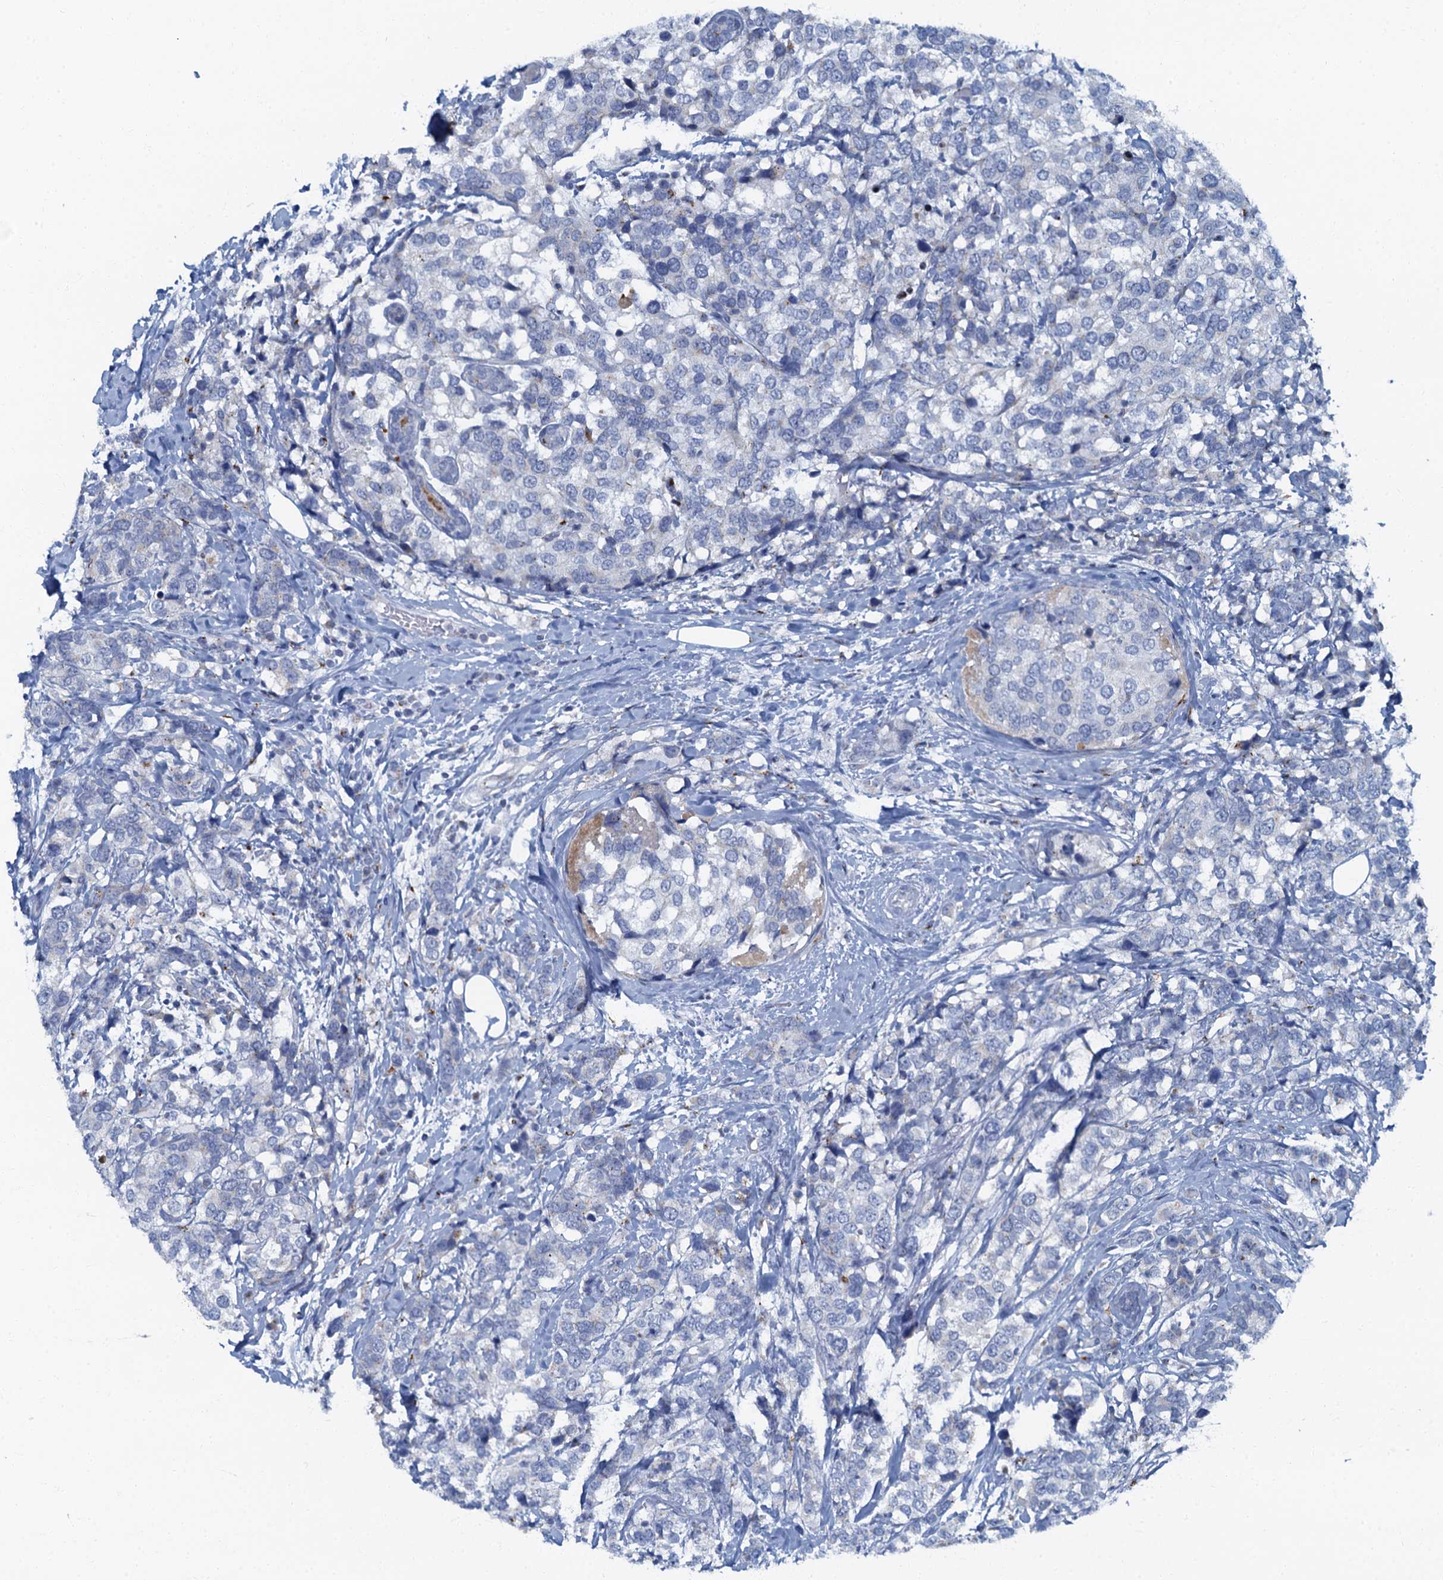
{"staining": {"intensity": "negative", "quantity": "none", "location": "none"}, "tissue": "breast cancer", "cell_type": "Tumor cells", "image_type": "cancer", "snomed": [{"axis": "morphology", "description": "Lobular carcinoma"}, {"axis": "topography", "description": "Breast"}], "caption": "There is no significant staining in tumor cells of lobular carcinoma (breast). (Brightfield microscopy of DAB immunohistochemistry (IHC) at high magnification).", "gene": "LYPD3", "patient": {"sex": "female", "age": 59}}